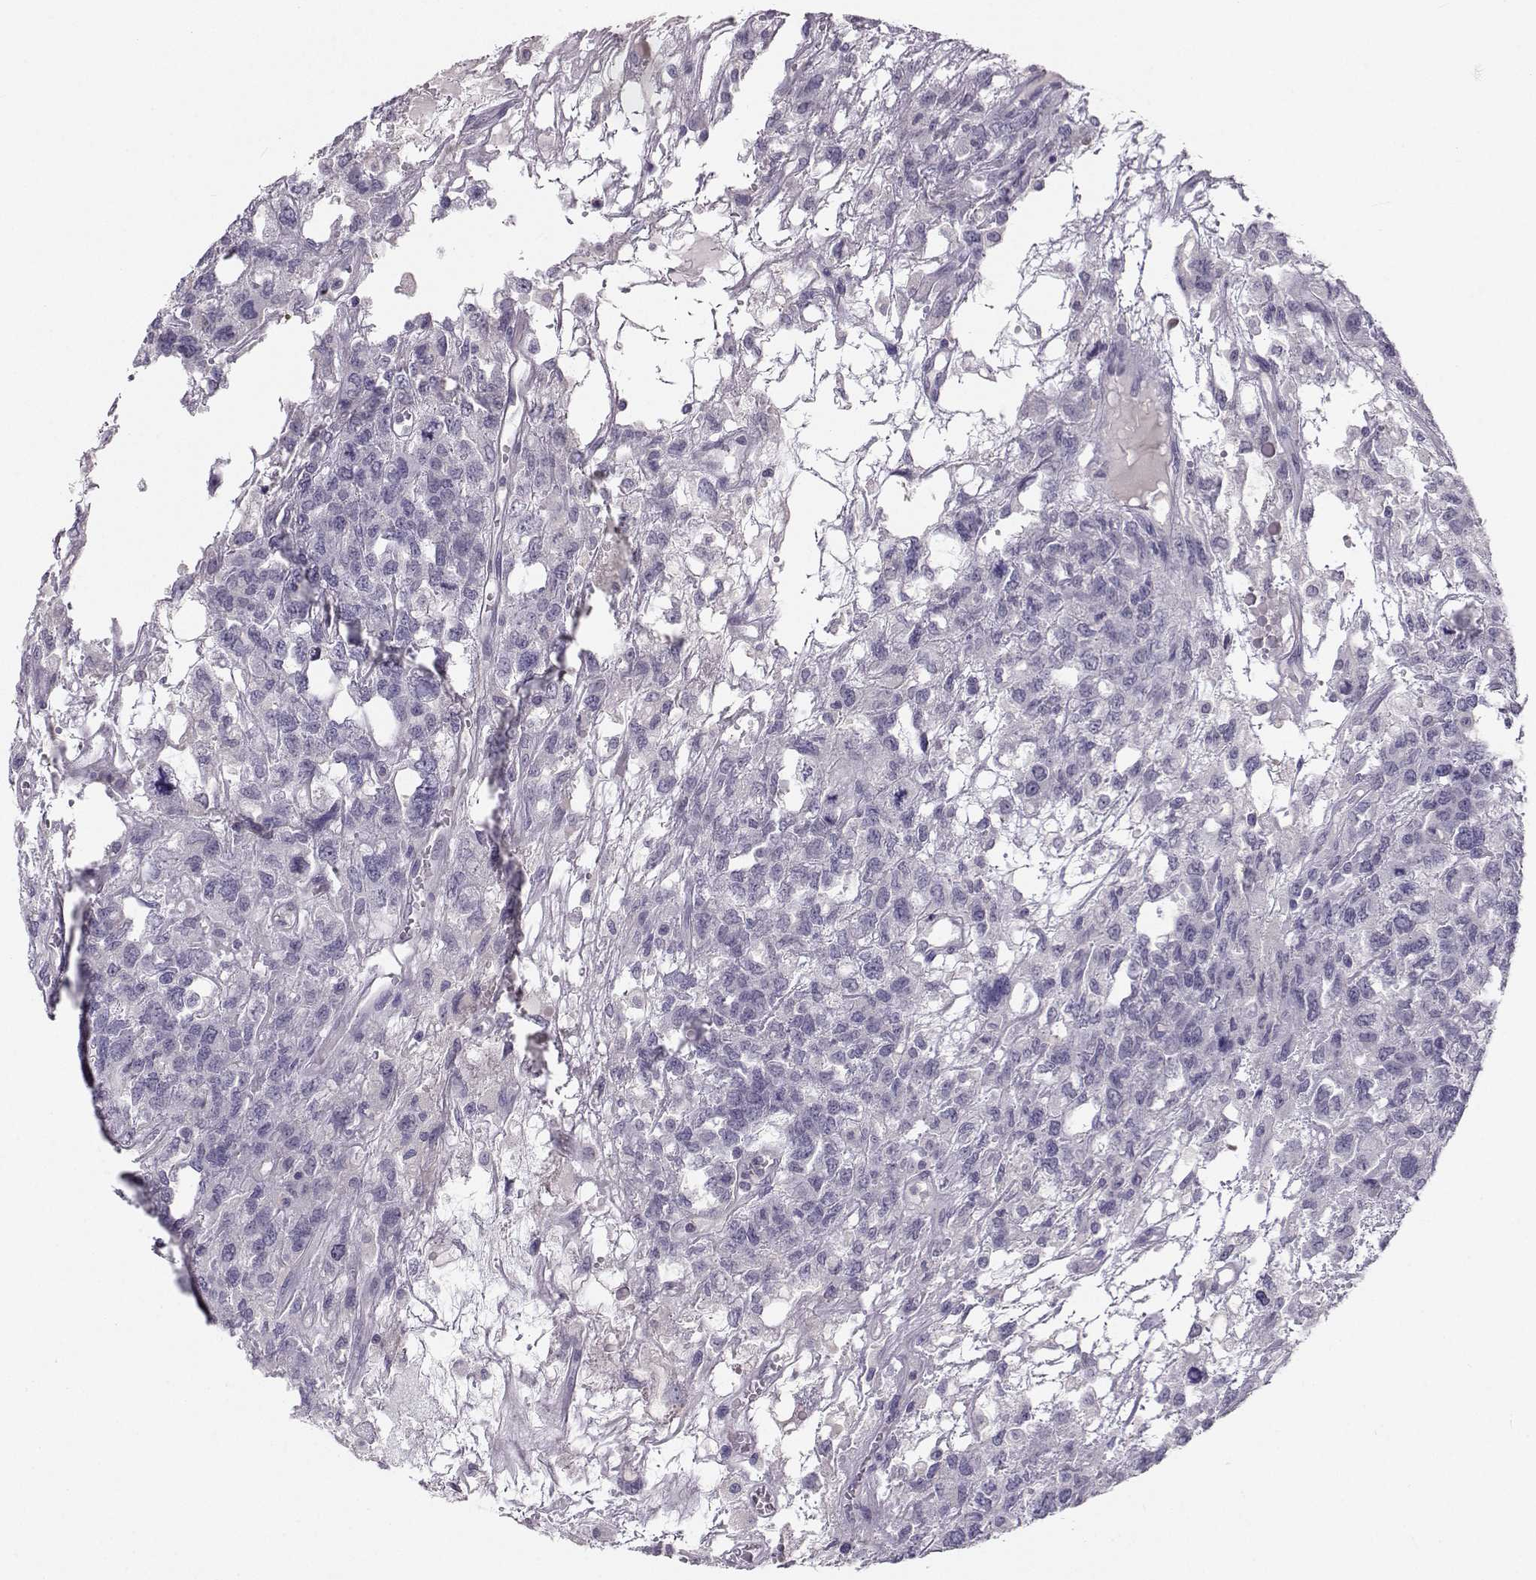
{"staining": {"intensity": "negative", "quantity": "none", "location": "none"}, "tissue": "testis cancer", "cell_type": "Tumor cells", "image_type": "cancer", "snomed": [{"axis": "morphology", "description": "Seminoma, NOS"}, {"axis": "topography", "description": "Testis"}], "caption": "Seminoma (testis) stained for a protein using immunohistochemistry displays no expression tumor cells.", "gene": "MROH7", "patient": {"sex": "male", "age": 52}}